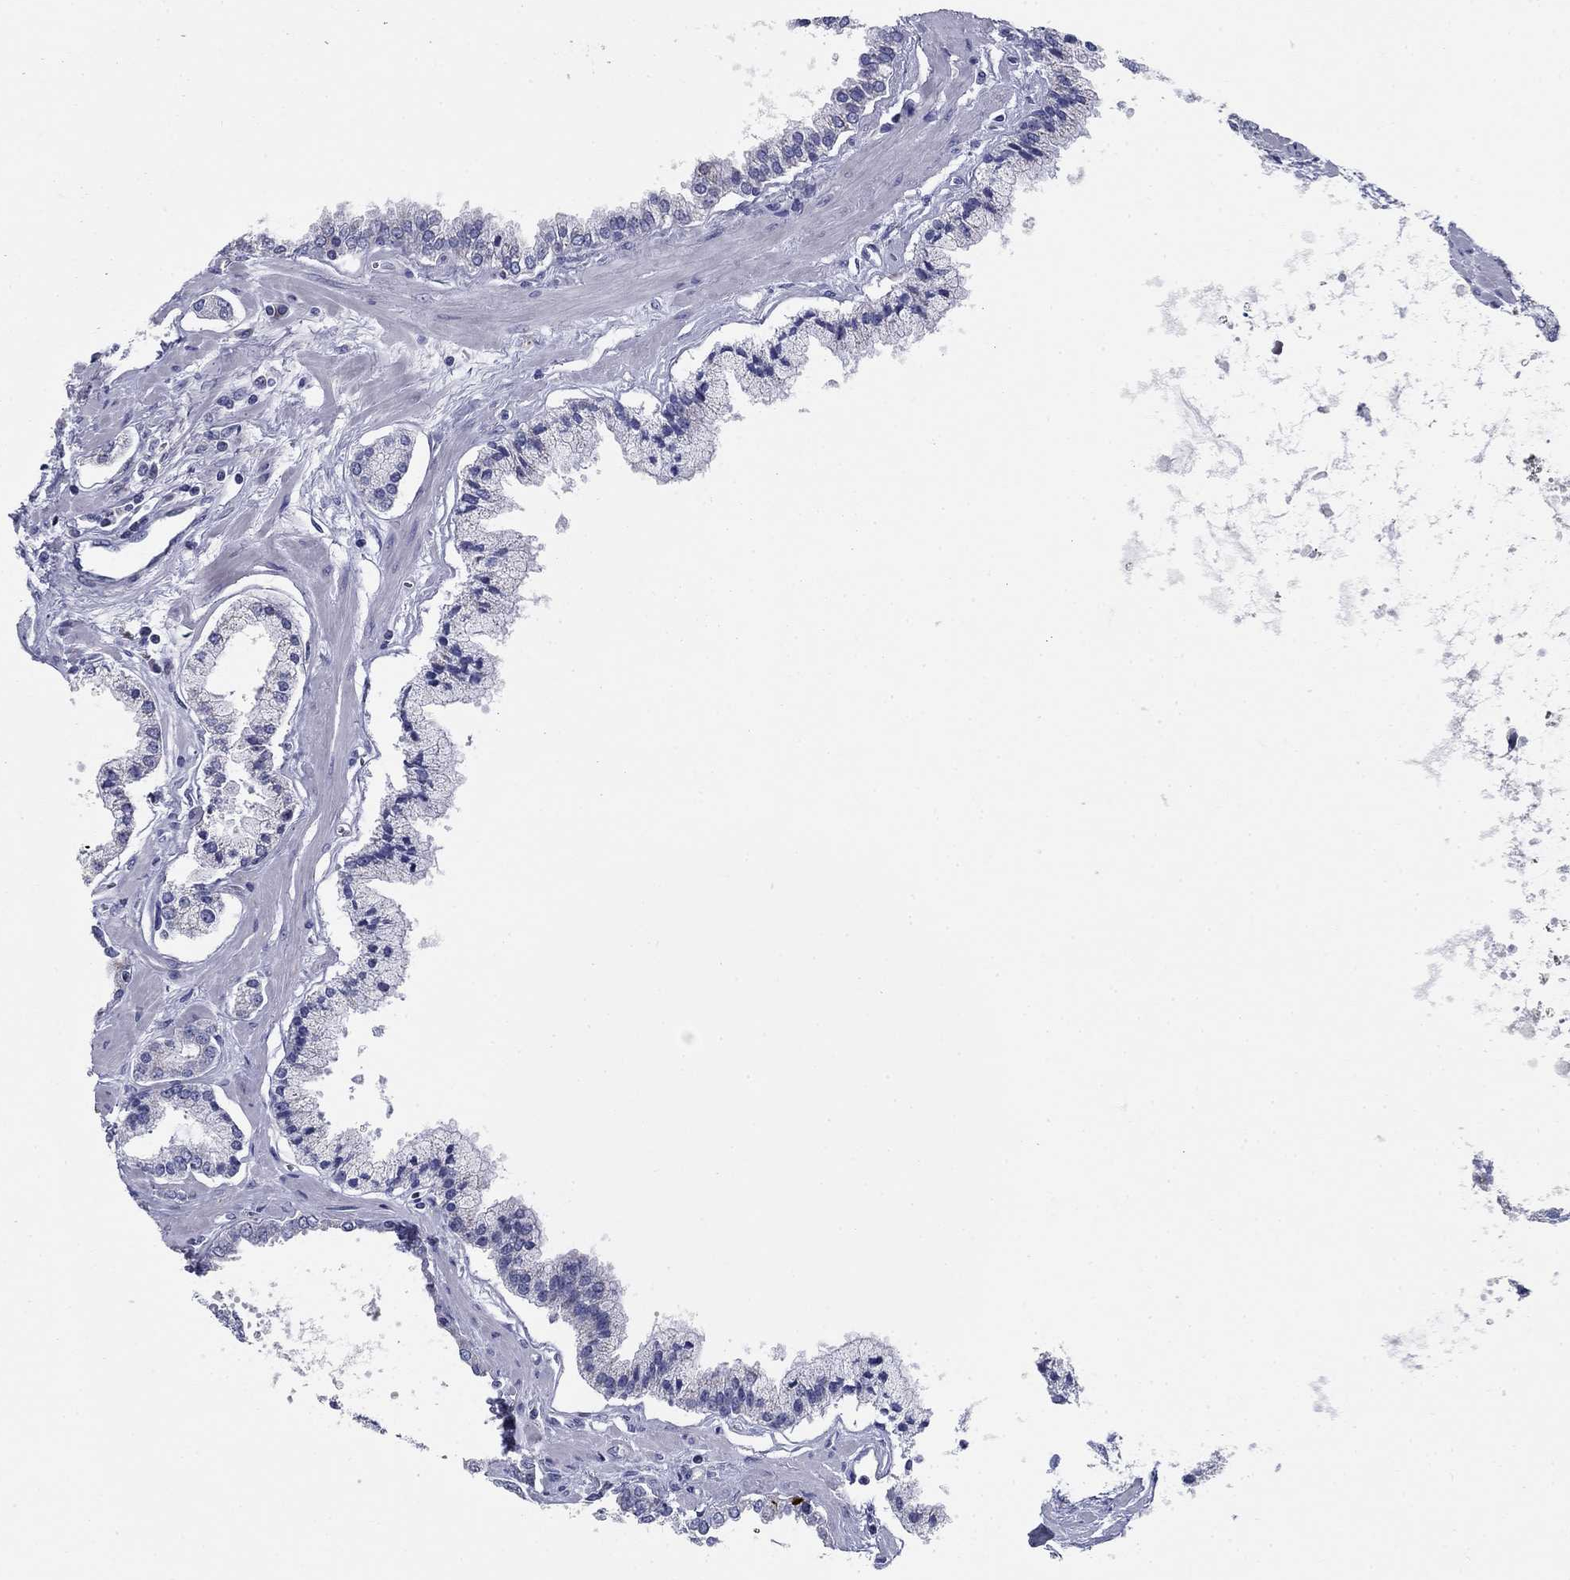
{"staining": {"intensity": "negative", "quantity": "none", "location": "none"}, "tissue": "prostate cancer", "cell_type": "Tumor cells", "image_type": "cancer", "snomed": [{"axis": "morphology", "description": "Adenocarcinoma, NOS"}, {"axis": "topography", "description": "Prostate"}], "caption": "This photomicrograph is of prostate cancer stained with immunohistochemistry (IHC) to label a protein in brown with the nuclei are counter-stained blue. There is no staining in tumor cells. The staining is performed using DAB brown chromogen with nuclei counter-stained in using hematoxylin.", "gene": "UPB1", "patient": {"sex": "male", "age": 63}}